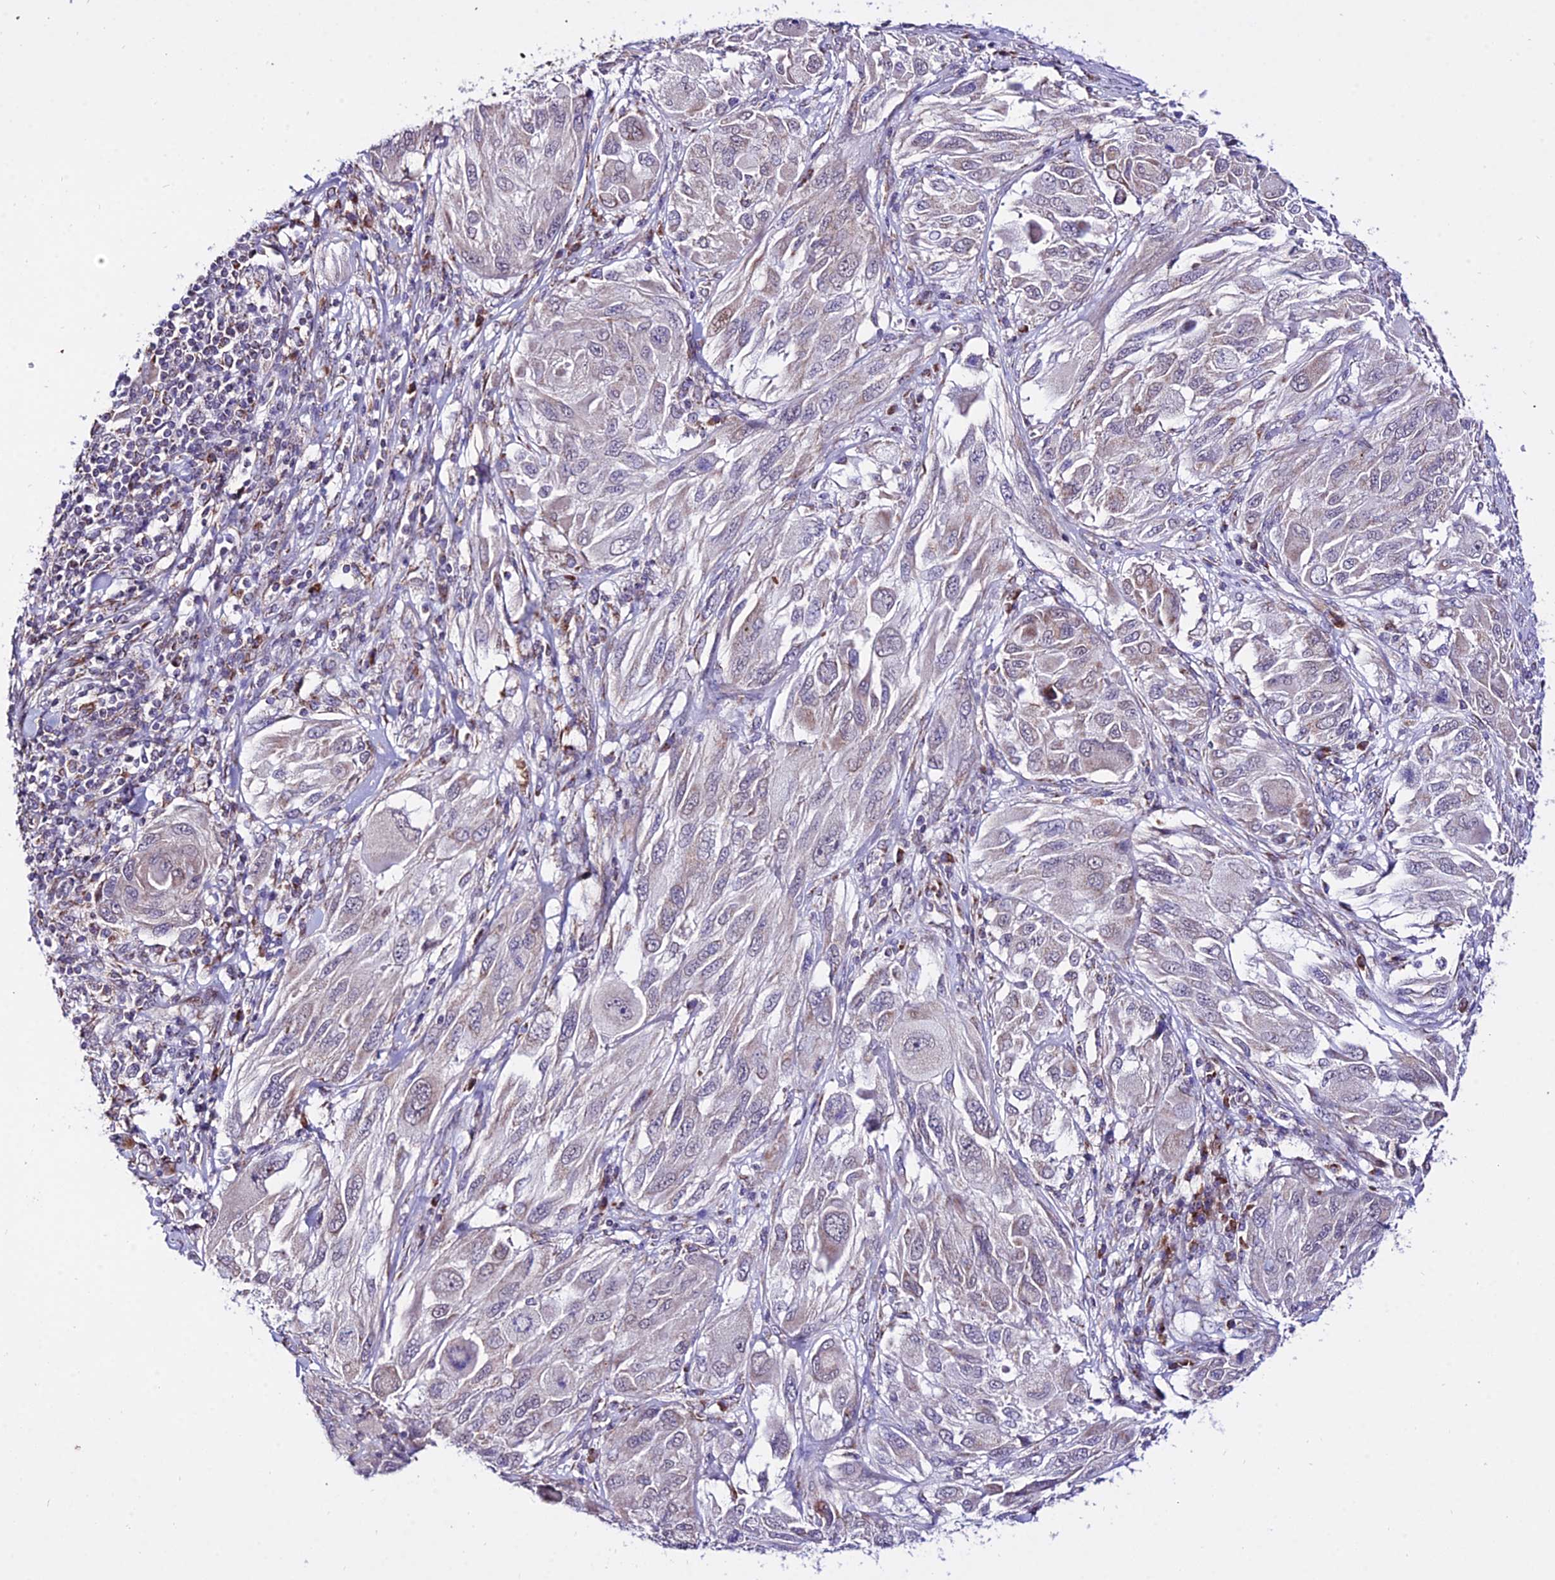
{"staining": {"intensity": "weak", "quantity": "<25%", "location": "cytoplasmic/membranous"}, "tissue": "melanoma", "cell_type": "Tumor cells", "image_type": "cancer", "snomed": [{"axis": "morphology", "description": "Malignant melanoma, NOS"}, {"axis": "topography", "description": "Skin"}], "caption": "Micrograph shows no significant protein staining in tumor cells of malignant melanoma.", "gene": "ATP5PB", "patient": {"sex": "female", "age": 91}}